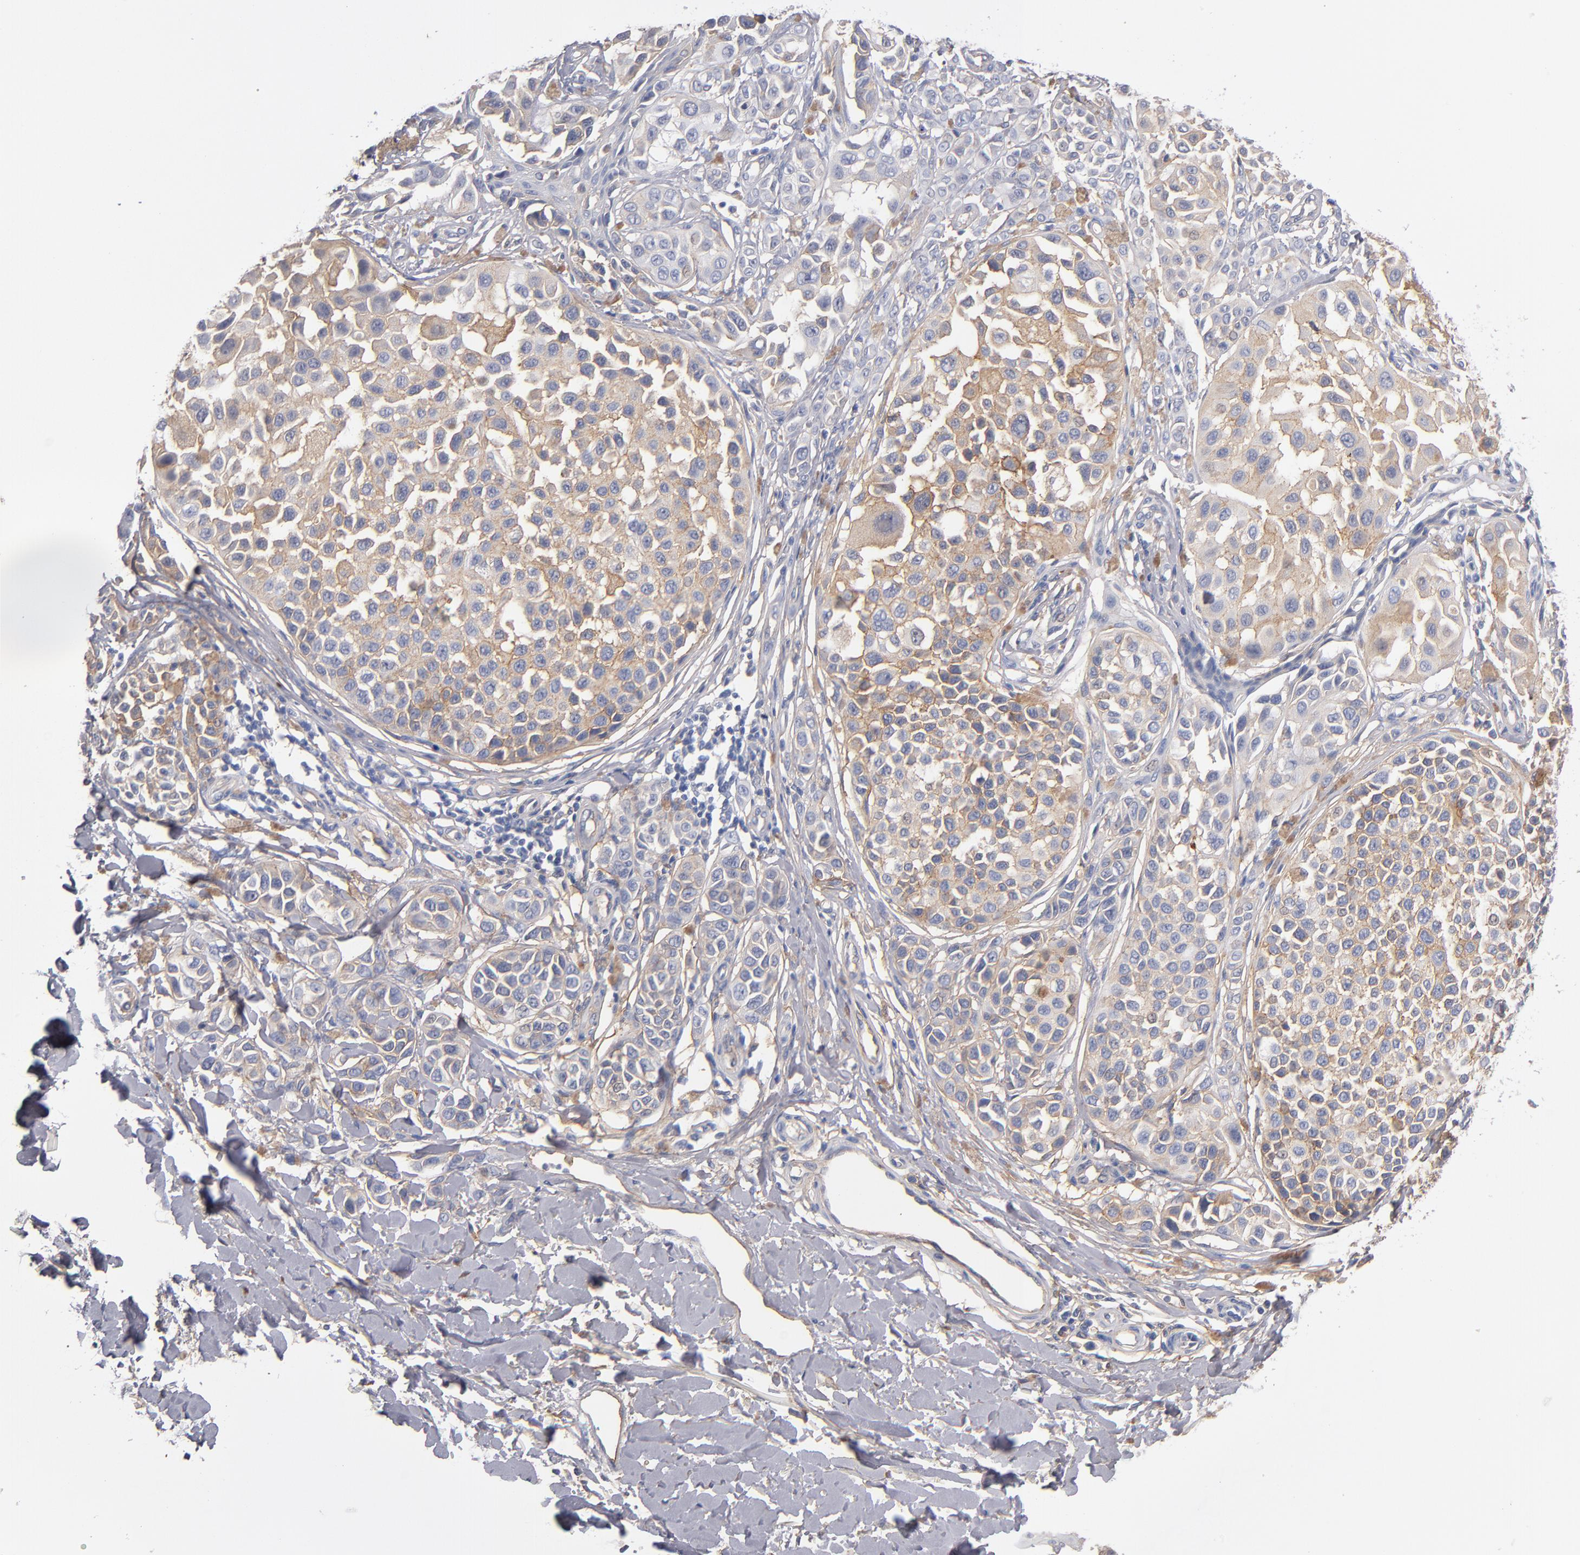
{"staining": {"intensity": "moderate", "quantity": ">75%", "location": "cytoplasmic/membranous"}, "tissue": "melanoma", "cell_type": "Tumor cells", "image_type": "cancer", "snomed": [{"axis": "morphology", "description": "Malignant melanoma, NOS"}, {"axis": "topography", "description": "Skin"}], "caption": "A photomicrograph showing moderate cytoplasmic/membranous staining in approximately >75% of tumor cells in melanoma, as visualized by brown immunohistochemical staining.", "gene": "PLSCR4", "patient": {"sex": "female", "age": 38}}